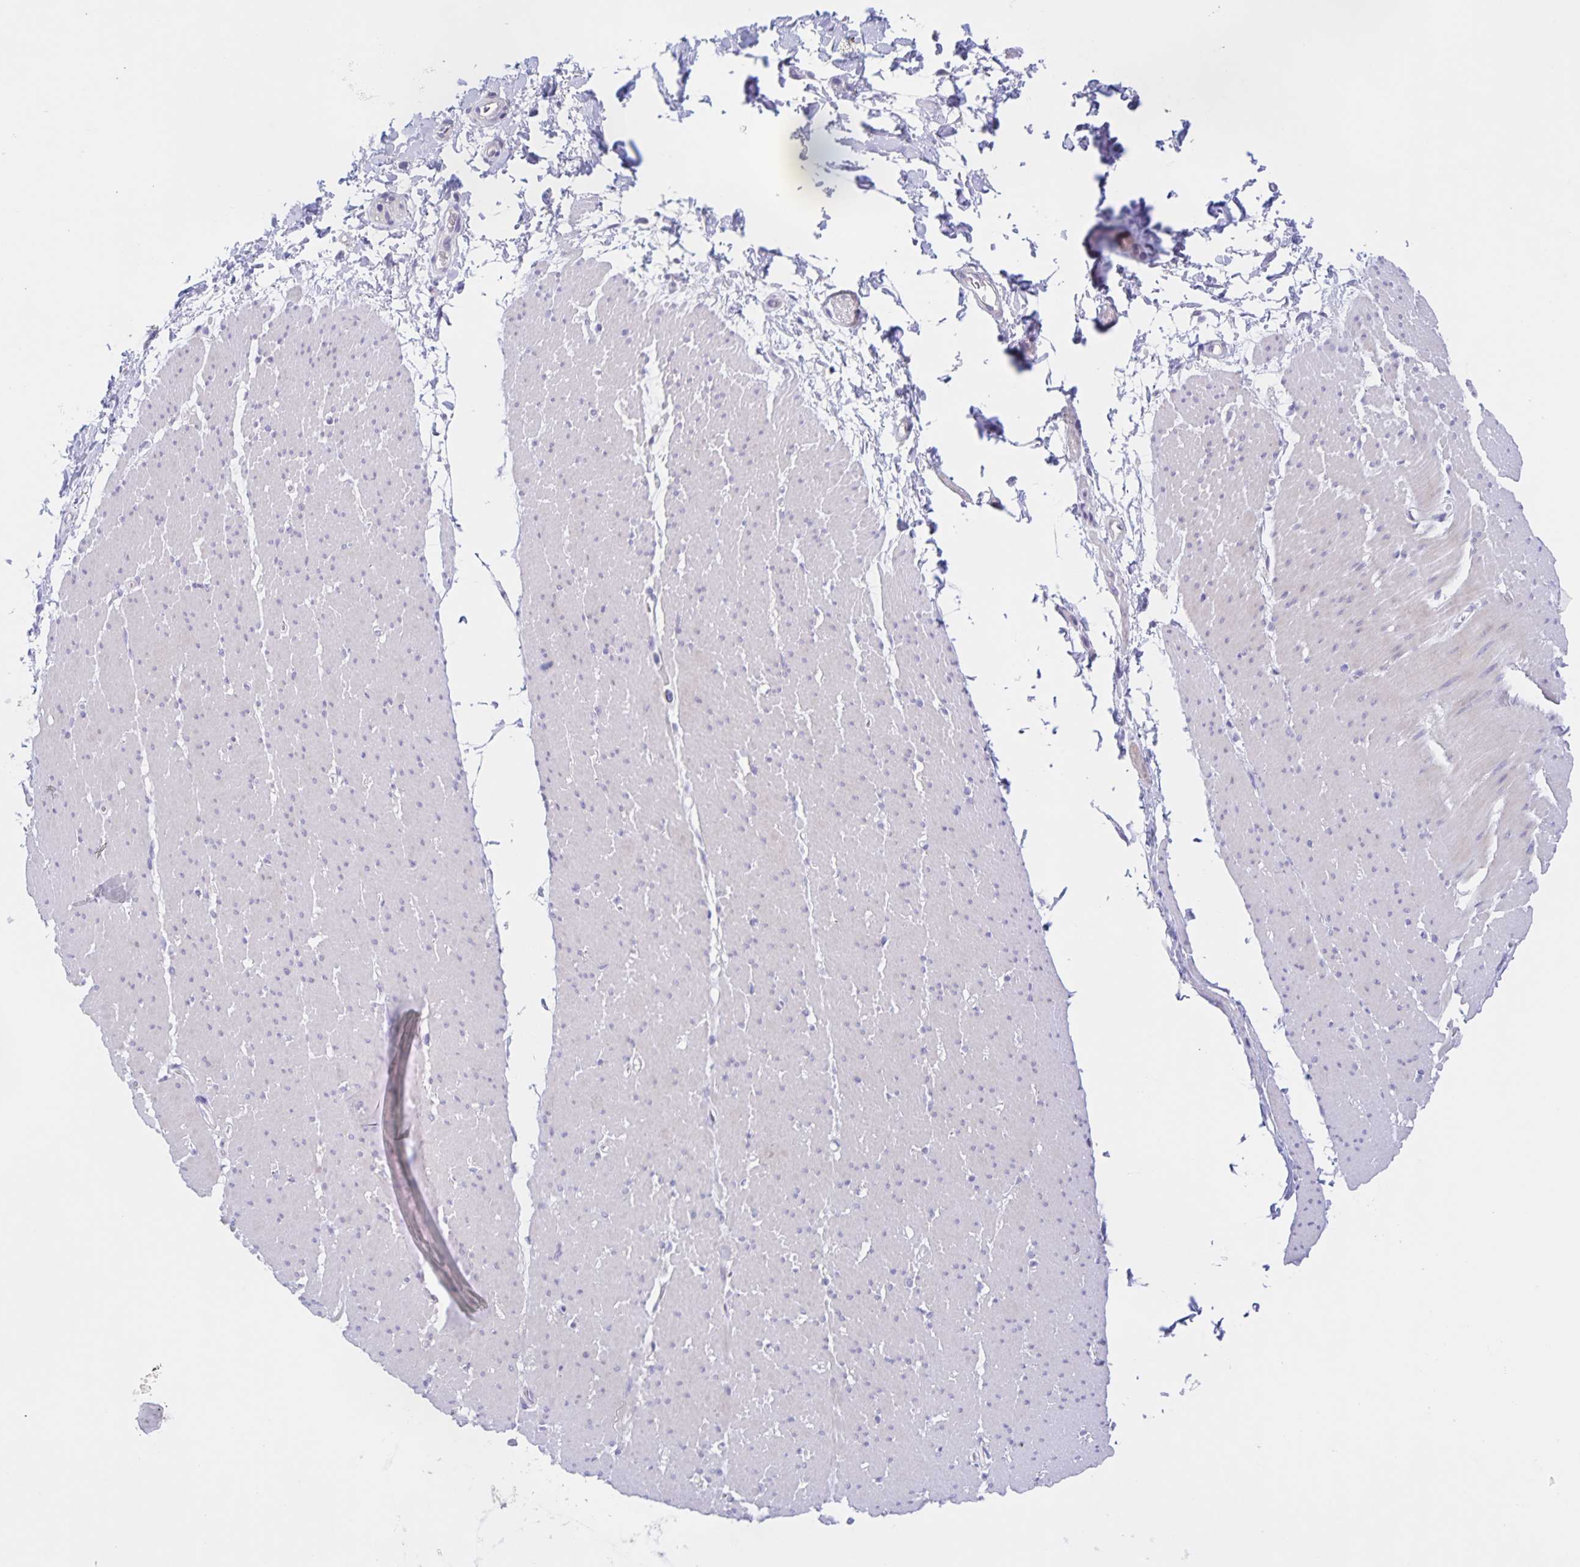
{"staining": {"intensity": "negative", "quantity": "none", "location": "none"}, "tissue": "smooth muscle", "cell_type": "Smooth muscle cells", "image_type": "normal", "snomed": [{"axis": "morphology", "description": "Normal tissue, NOS"}, {"axis": "topography", "description": "Smooth muscle"}, {"axis": "topography", "description": "Rectum"}], "caption": "This histopathology image is of benign smooth muscle stained with immunohistochemistry to label a protein in brown with the nuclei are counter-stained blue. There is no staining in smooth muscle cells. (IHC, brightfield microscopy, high magnification).", "gene": "DMGDH", "patient": {"sex": "male", "age": 53}}